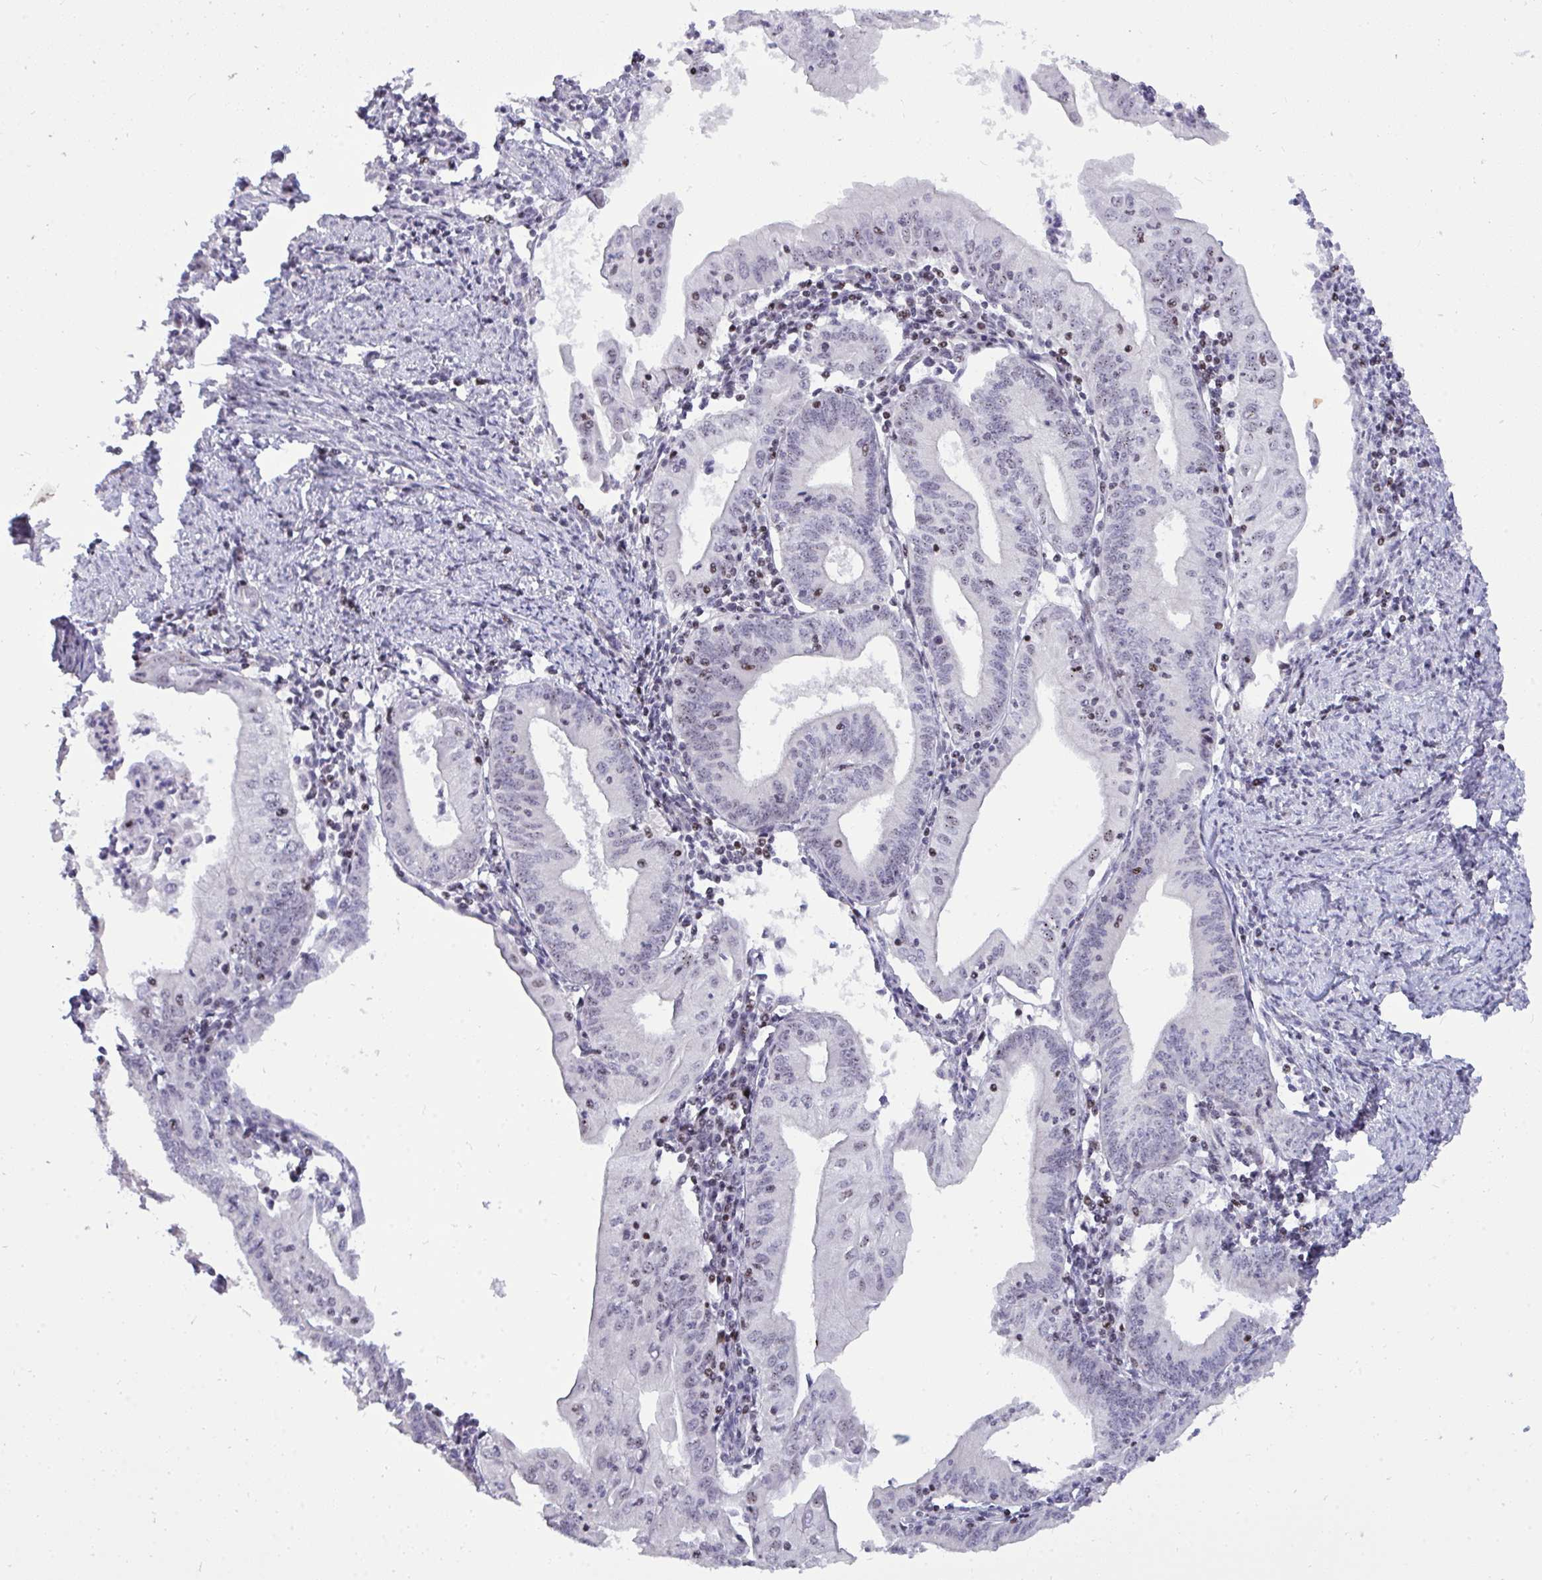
{"staining": {"intensity": "moderate", "quantity": "<25%", "location": "nuclear"}, "tissue": "endometrial cancer", "cell_type": "Tumor cells", "image_type": "cancer", "snomed": [{"axis": "morphology", "description": "Adenocarcinoma, NOS"}, {"axis": "topography", "description": "Endometrium"}], "caption": "A high-resolution histopathology image shows IHC staining of endometrial cancer, which reveals moderate nuclear expression in approximately <25% of tumor cells.", "gene": "PLPPR3", "patient": {"sex": "female", "age": 60}}